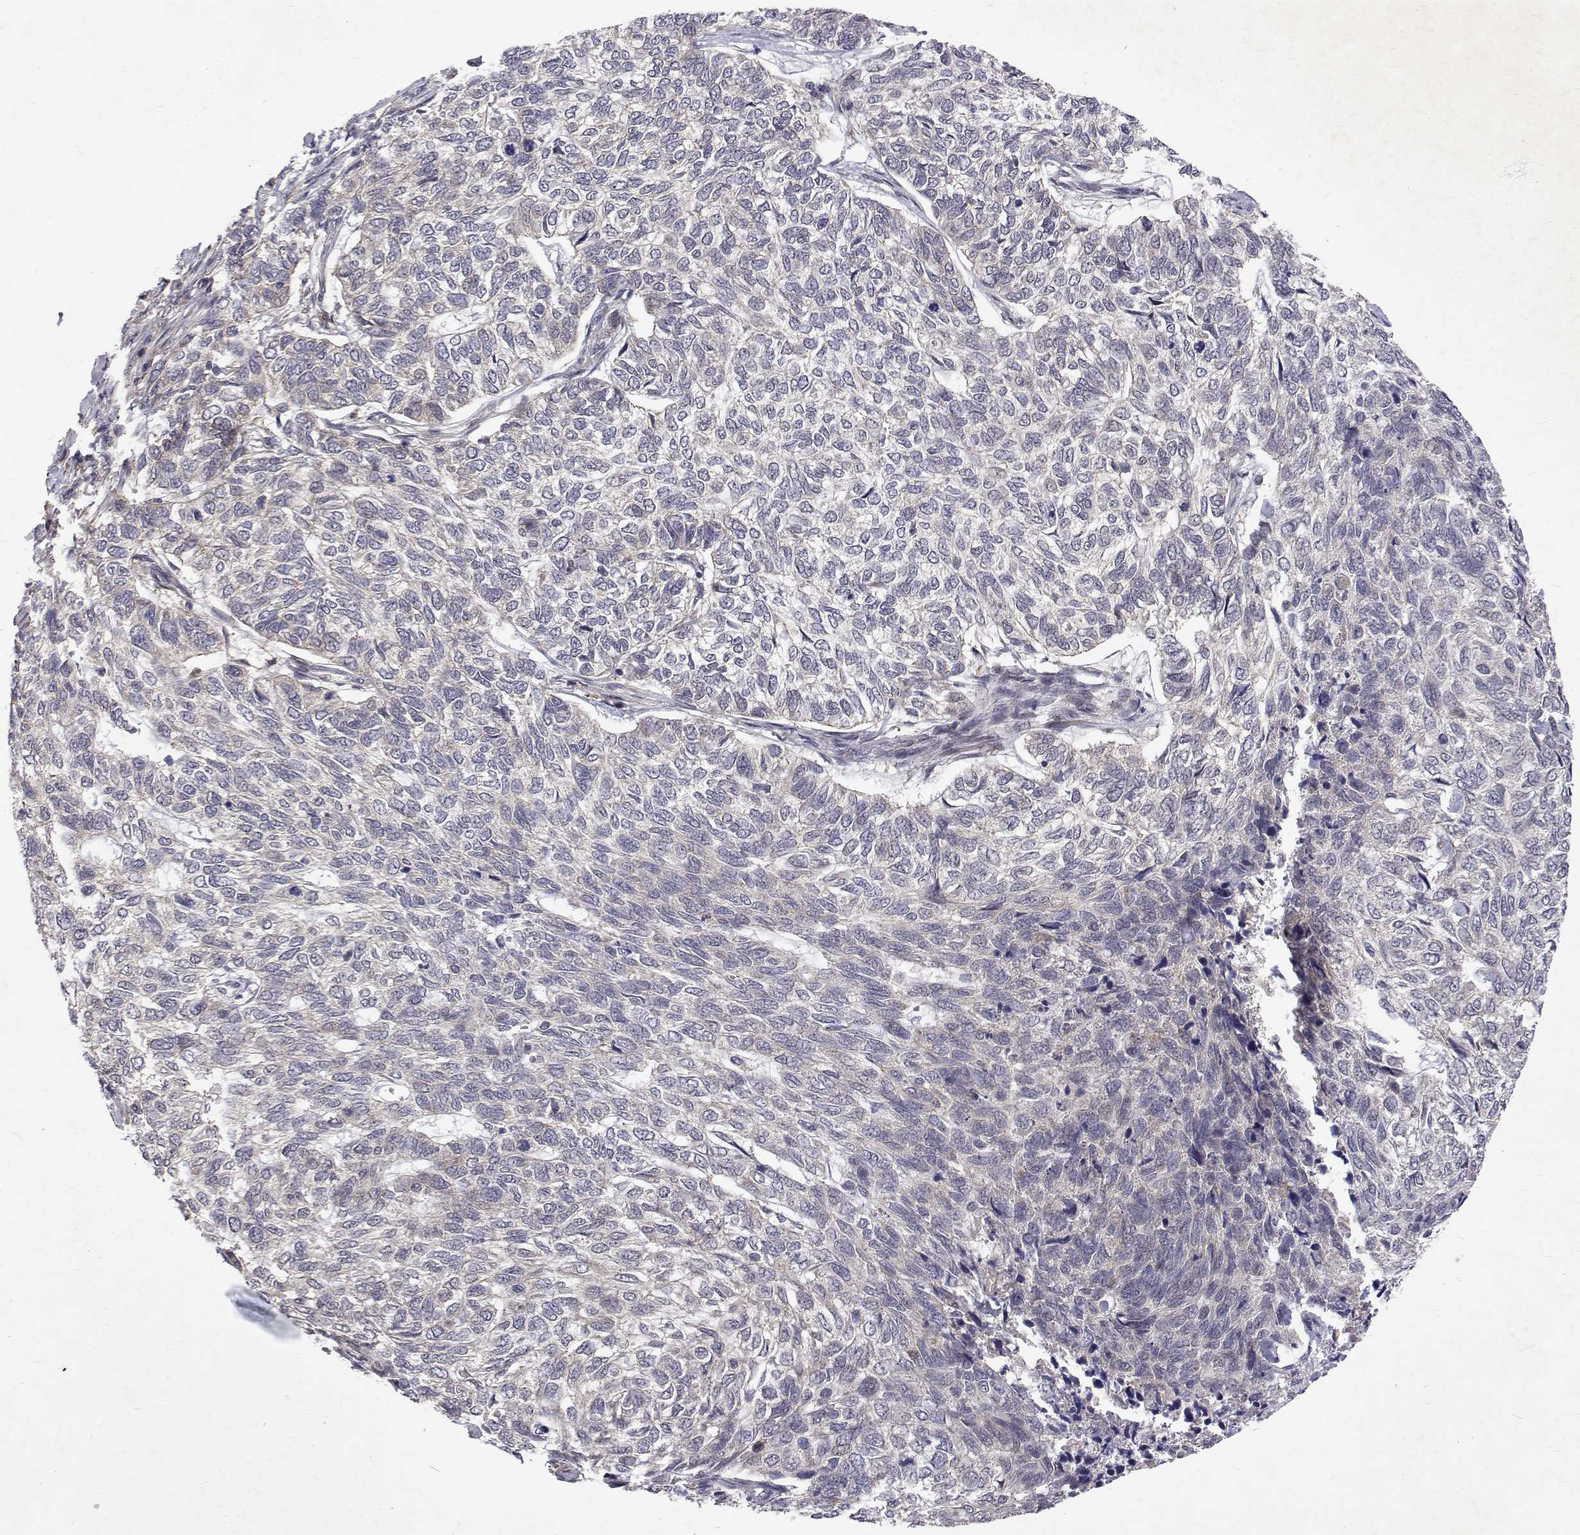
{"staining": {"intensity": "negative", "quantity": "none", "location": "none"}, "tissue": "skin cancer", "cell_type": "Tumor cells", "image_type": "cancer", "snomed": [{"axis": "morphology", "description": "Basal cell carcinoma"}, {"axis": "topography", "description": "Skin"}], "caption": "The IHC micrograph has no significant positivity in tumor cells of skin basal cell carcinoma tissue.", "gene": "ALKBH8", "patient": {"sex": "female", "age": 65}}